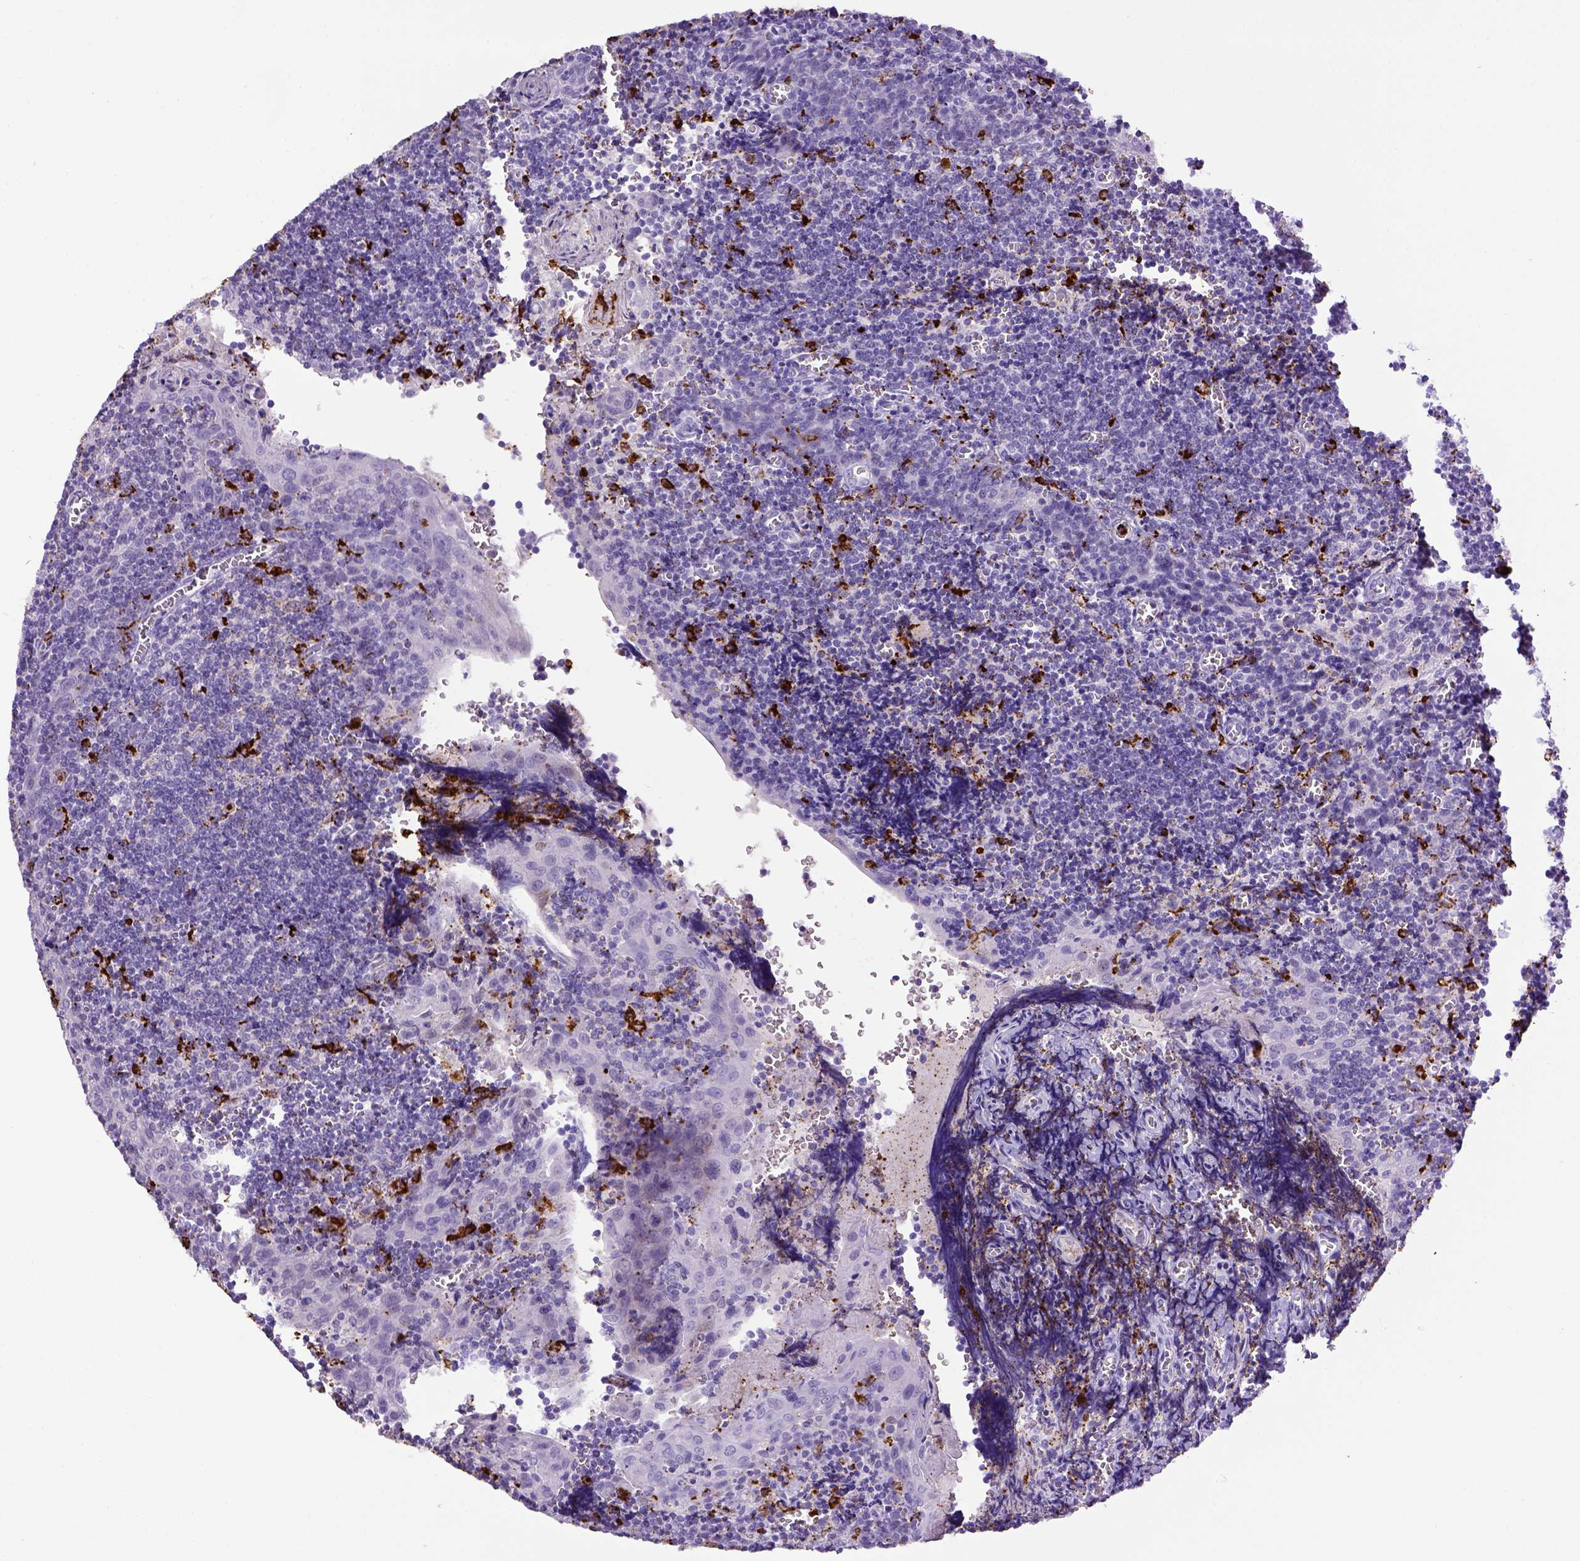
{"staining": {"intensity": "strong", "quantity": "<25%", "location": "nuclear"}, "tissue": "tonsil", "cell_type": "Germinal center cells", "image_type": "normal", "snomed": [{"axis": "morphology", "description": "Normal tissue, NOS"}, {"axis": "morphology", "description": "Inflammation, NOS"}, {"axis": "topography", "description": "Tonsil"}], "caption": "Immunohistochemistry of normal tonsil shows medium levels of strong nuclear staining in approximately <25% of germinal center cells. (DAB (3,3'-diaminobenzidine) IHC, brown staining for protein, blue staining for nuclei).", "gene": "CD68", "patient": {"sex": "female", "age": 31}}